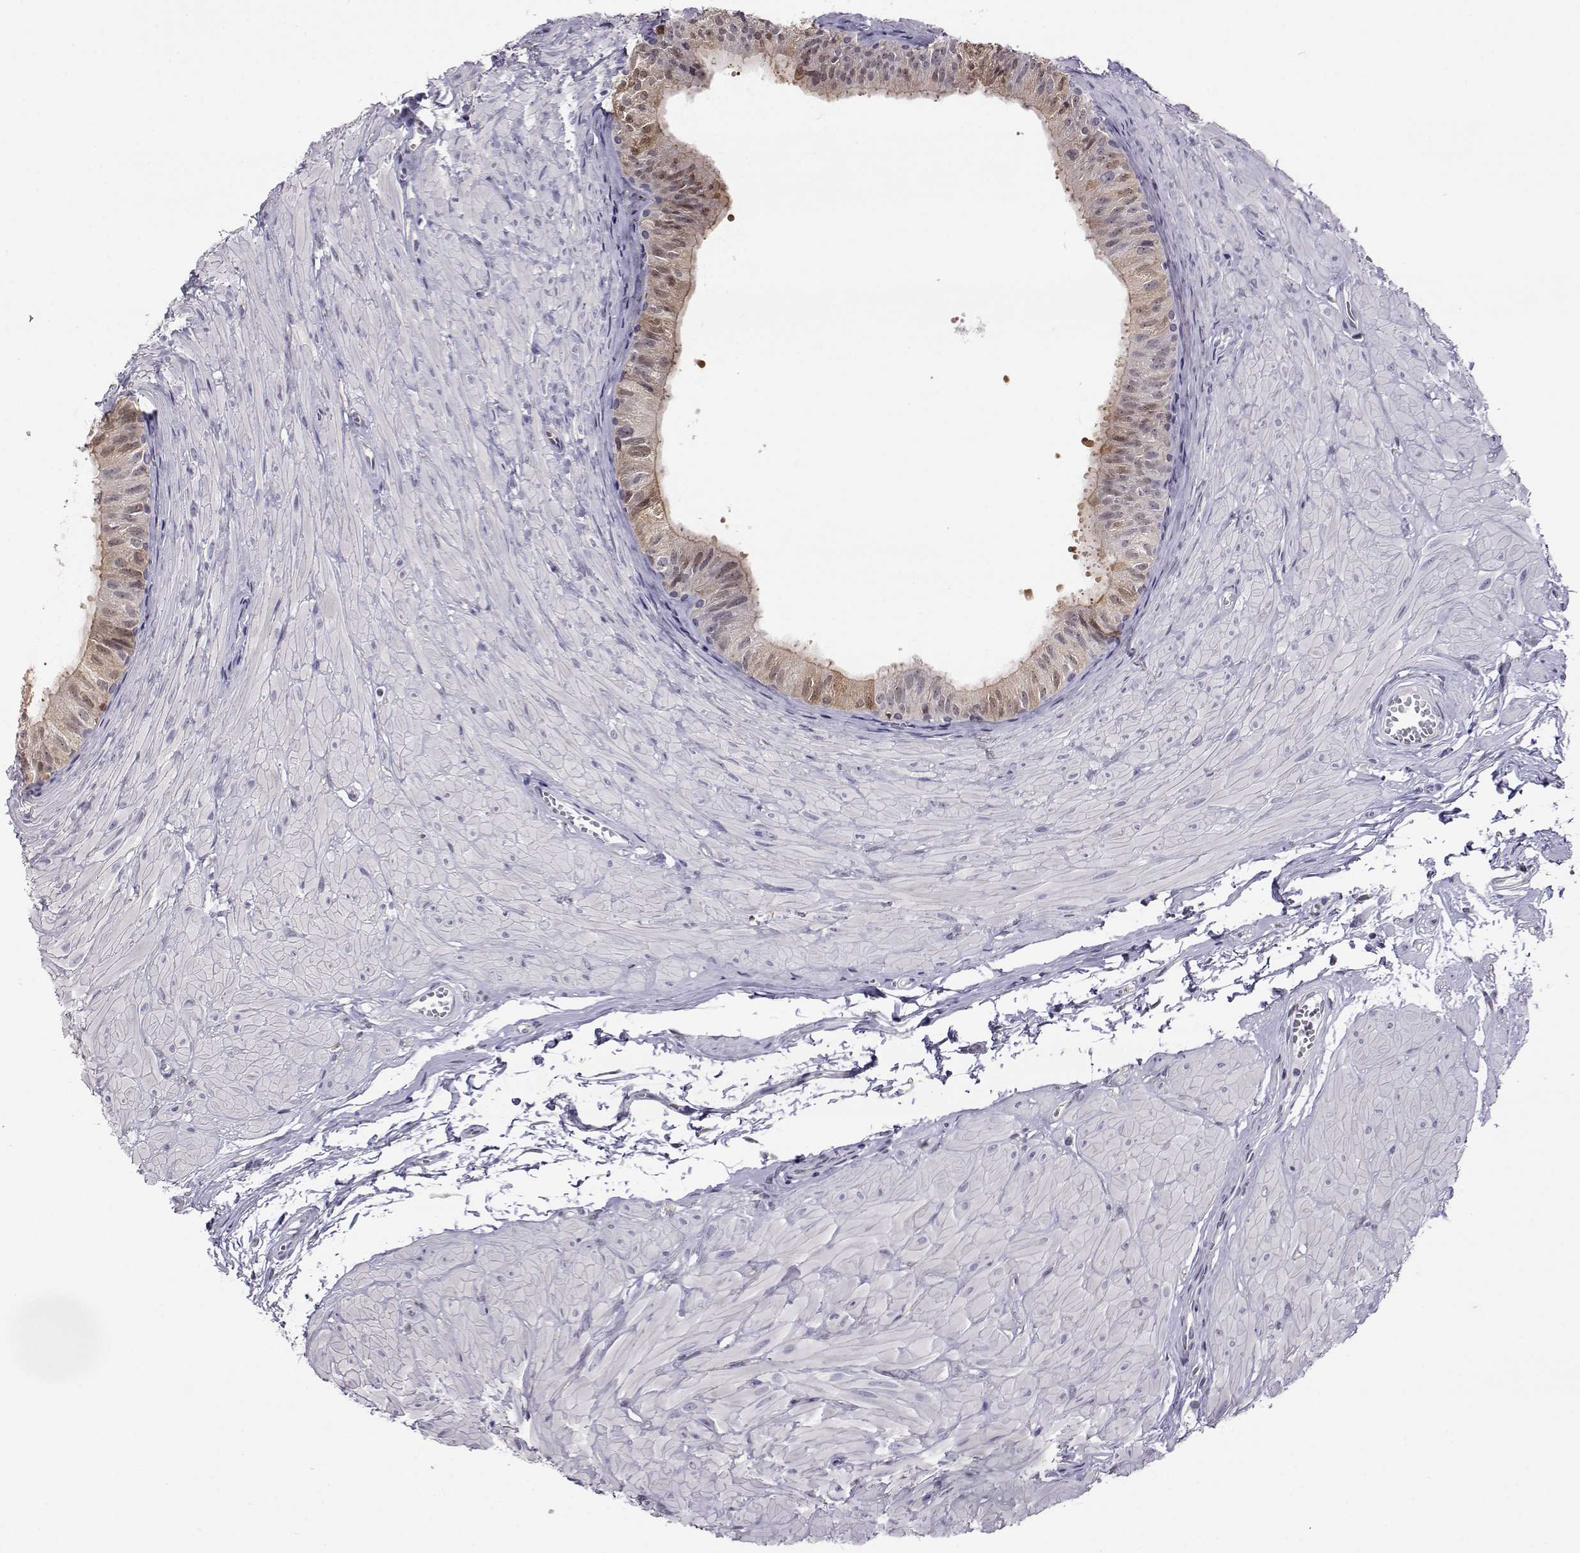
{"staining": {"intensity": "weak", "quantity": "<25%", "location": "cytoplasmic/membranous"}, "tissue": "epididymis", "cell_type": "Glandular cells", "image_type": "normal", "snomed": [{"axis": "morphology", "description": "Normal tissue, NOS"}, {"axis": "topography", "description": "Epididymis"}, {"axis": "topography", "description": "Vas deferens"}], "caption": "Immunohistochemical staining of benign epididymis demonstrates no significant positivity in glandular cells. (DAB immunohistochemistry (IHC) visualized using brightfield microscopy, high magnification).", "gene": "AKR1B1", "patient": {"sex": "male", "age": 23}}